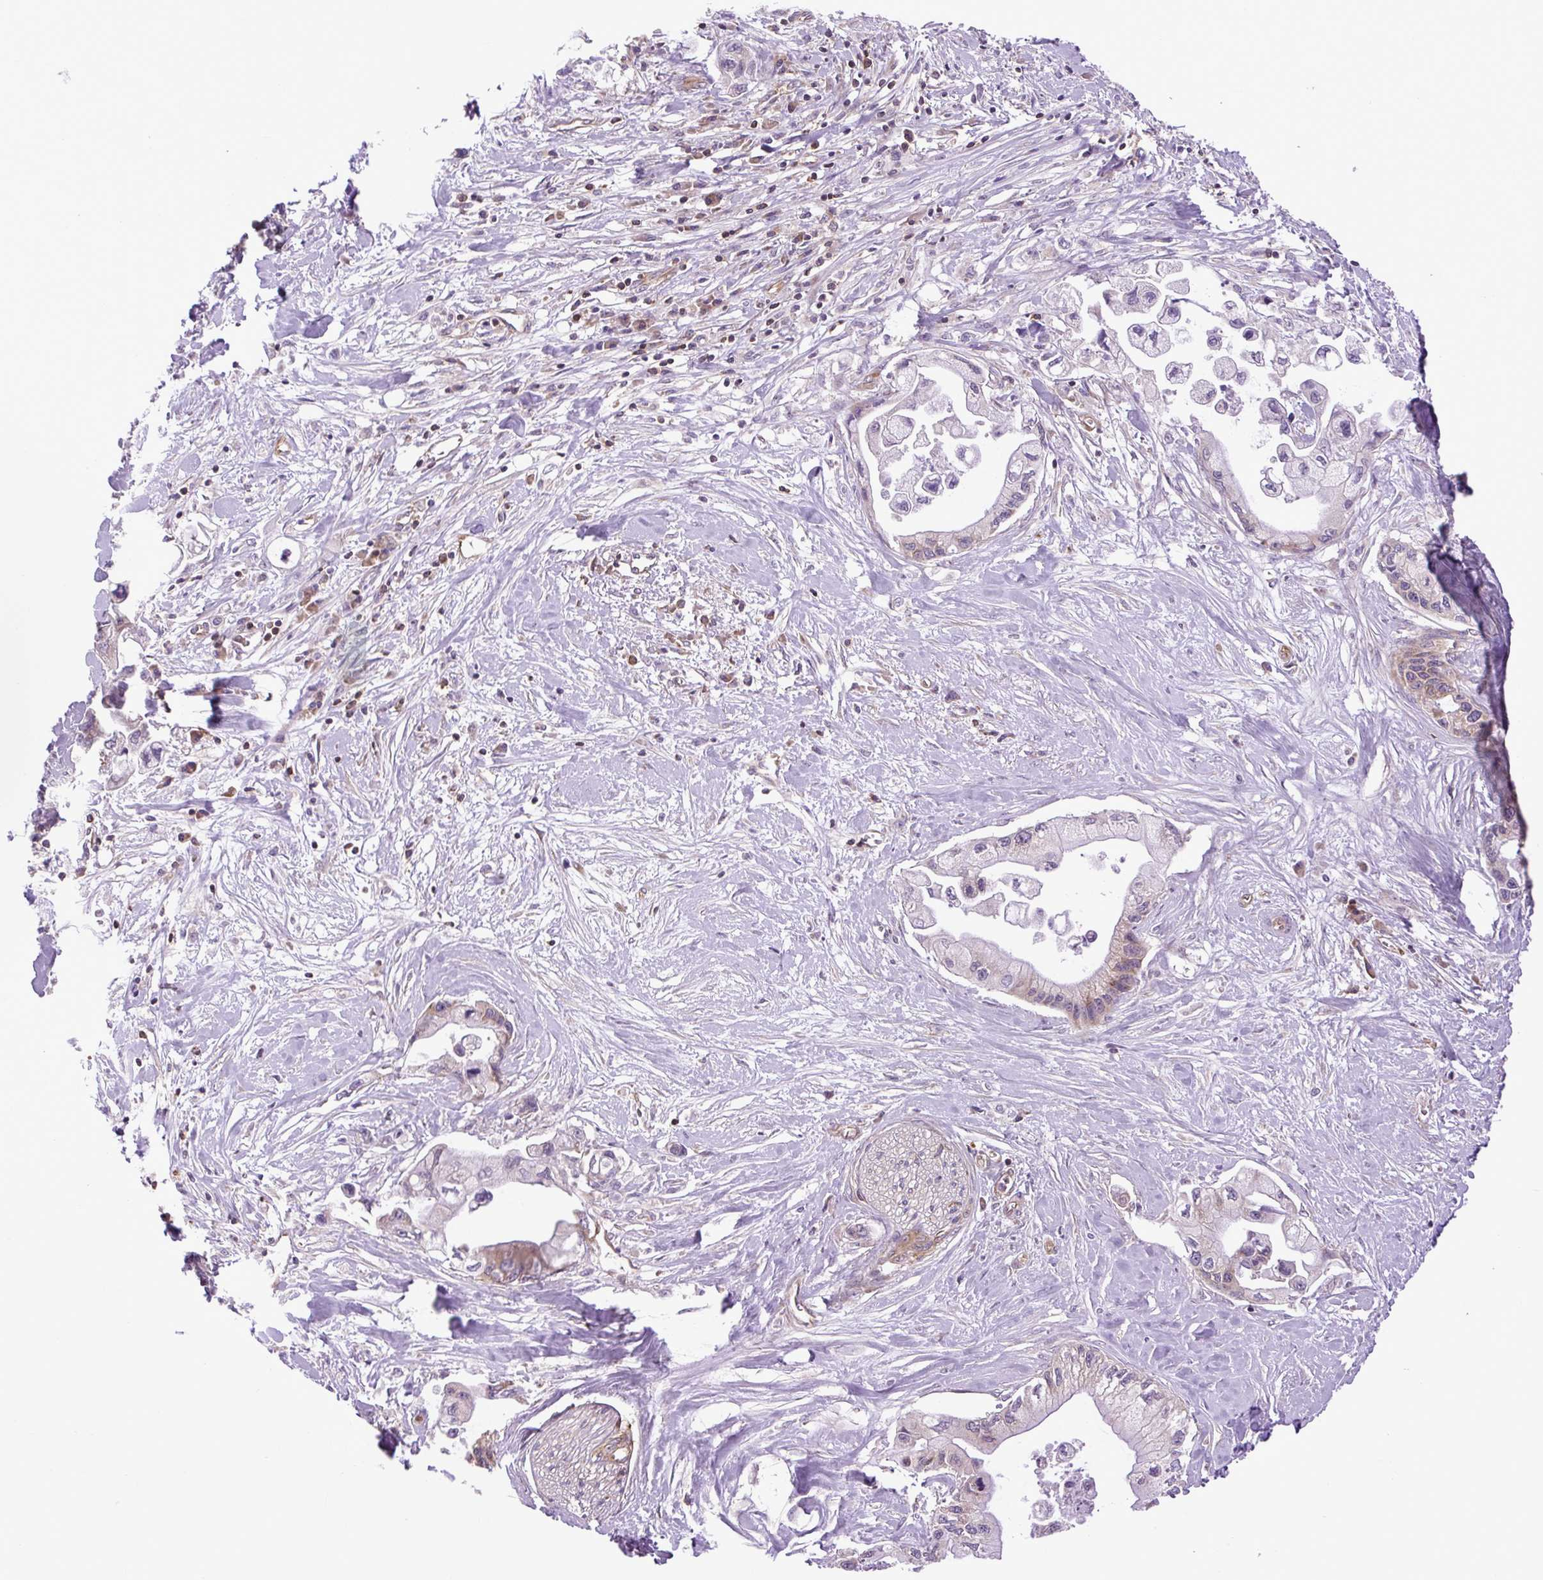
{"staining": {"intensity": "weak", "quantity": "<25%", "location": "cytoplasmic/membranous"}, "tissue": "pancreatic cancer", "cell_type": "Tumor cells", "image_type": "cancer", "snomed": [{"axis": "morphology", "description": "Adenocarcinoma, NOS"}, {"axis": "topography", "description": "Pancreas"}], "caption": "This is an IHC photomicrograph of pancreatic cancer (adenocarcinoma). There is no staining in tumor cells.", "gene": "PLCG1", "patient": {"sex": "male", "age": 61}}